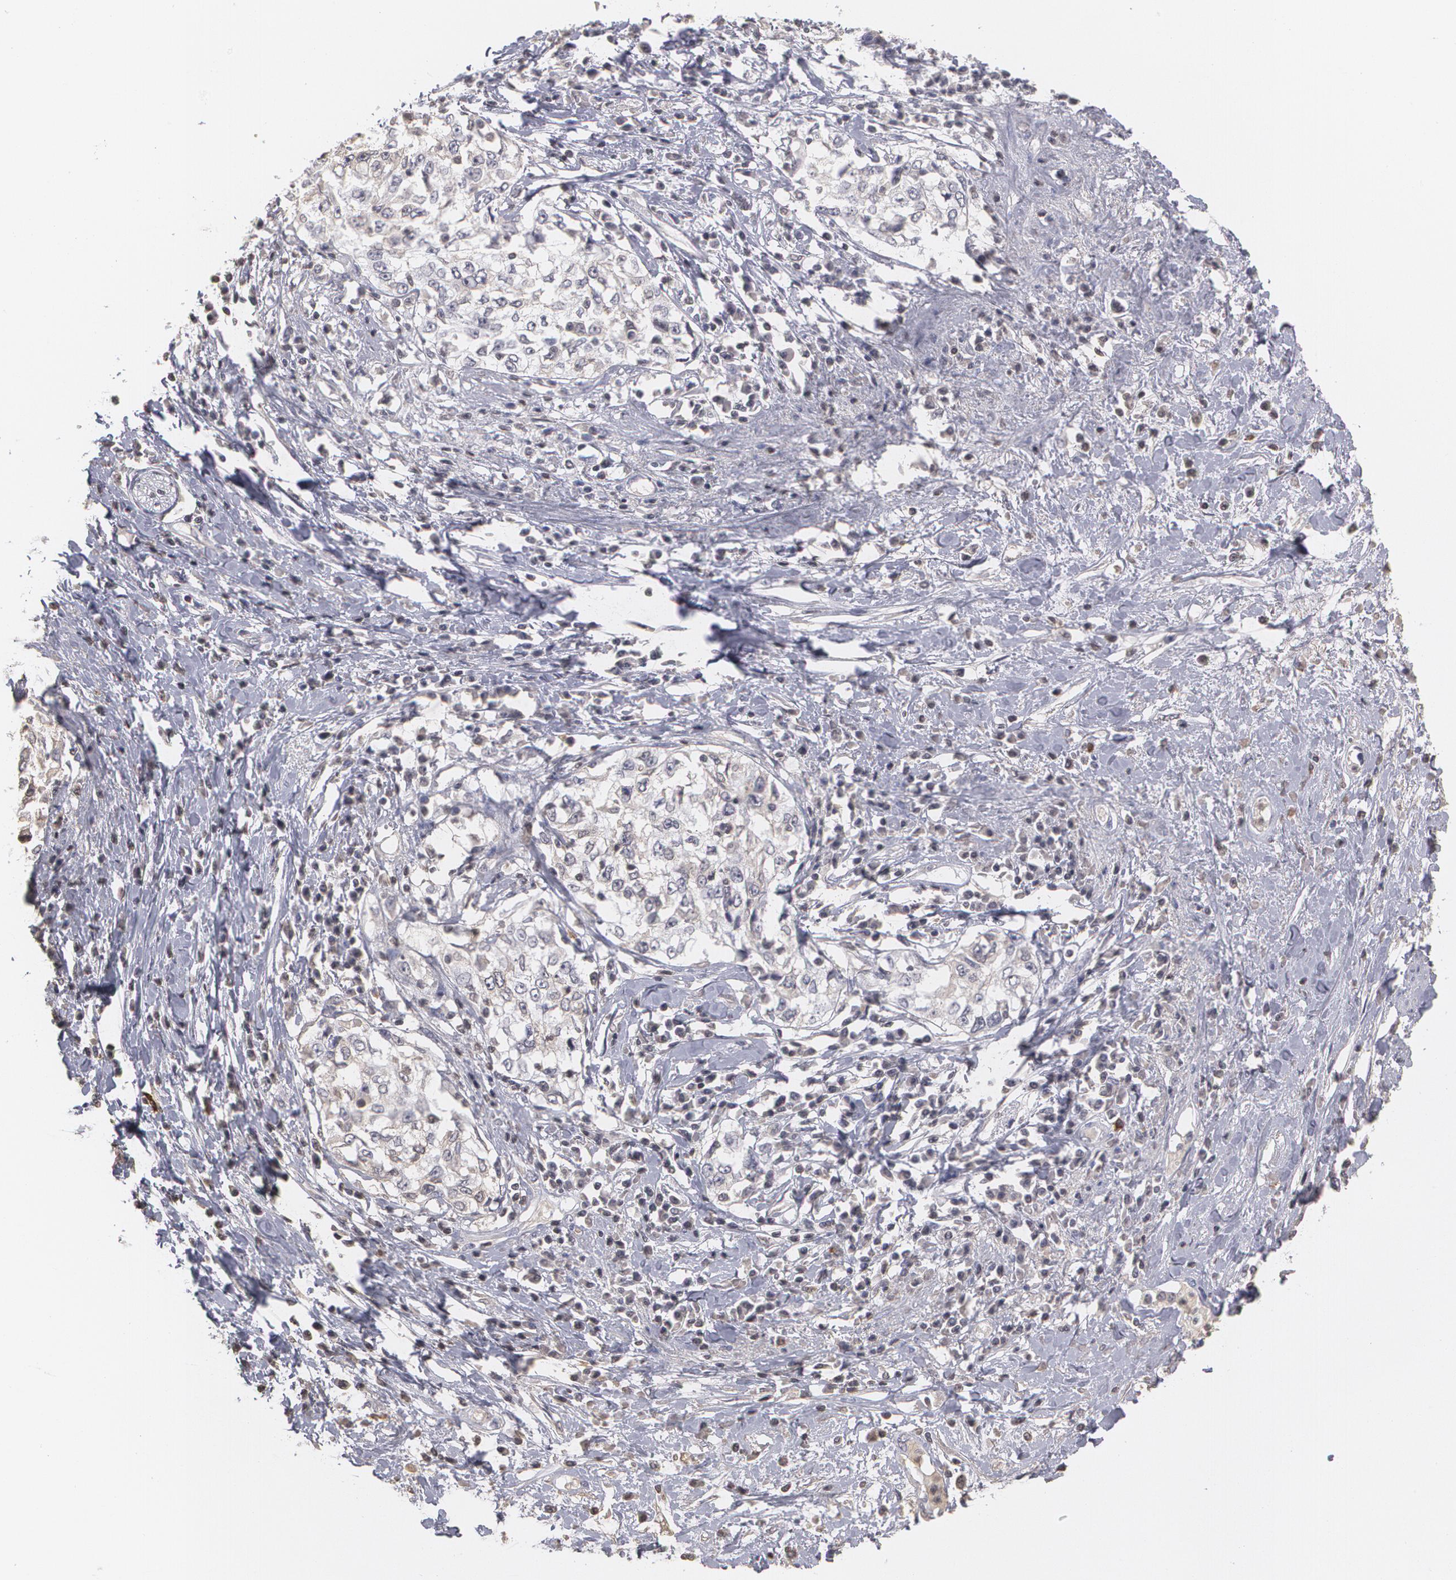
{"staining": {"intensity": "weak", "quantity": "<25%", "location": "cytoplasmic/membranous"}, "tissue": "cervical cancer", "cell_type": "Tumor cells", "image_type": "cancer", "snomed": [{"axis": "morphology", "description": "Squamous cell carcinoma, NOS"}, {"axis": "topography", "description": "Cervix"}], "caption": "Tumor cells show no significant staining in cervical squamous cell carcinoma.", "gene": "SERPINA1", "patient": {"sex": "female", "age": 57}}